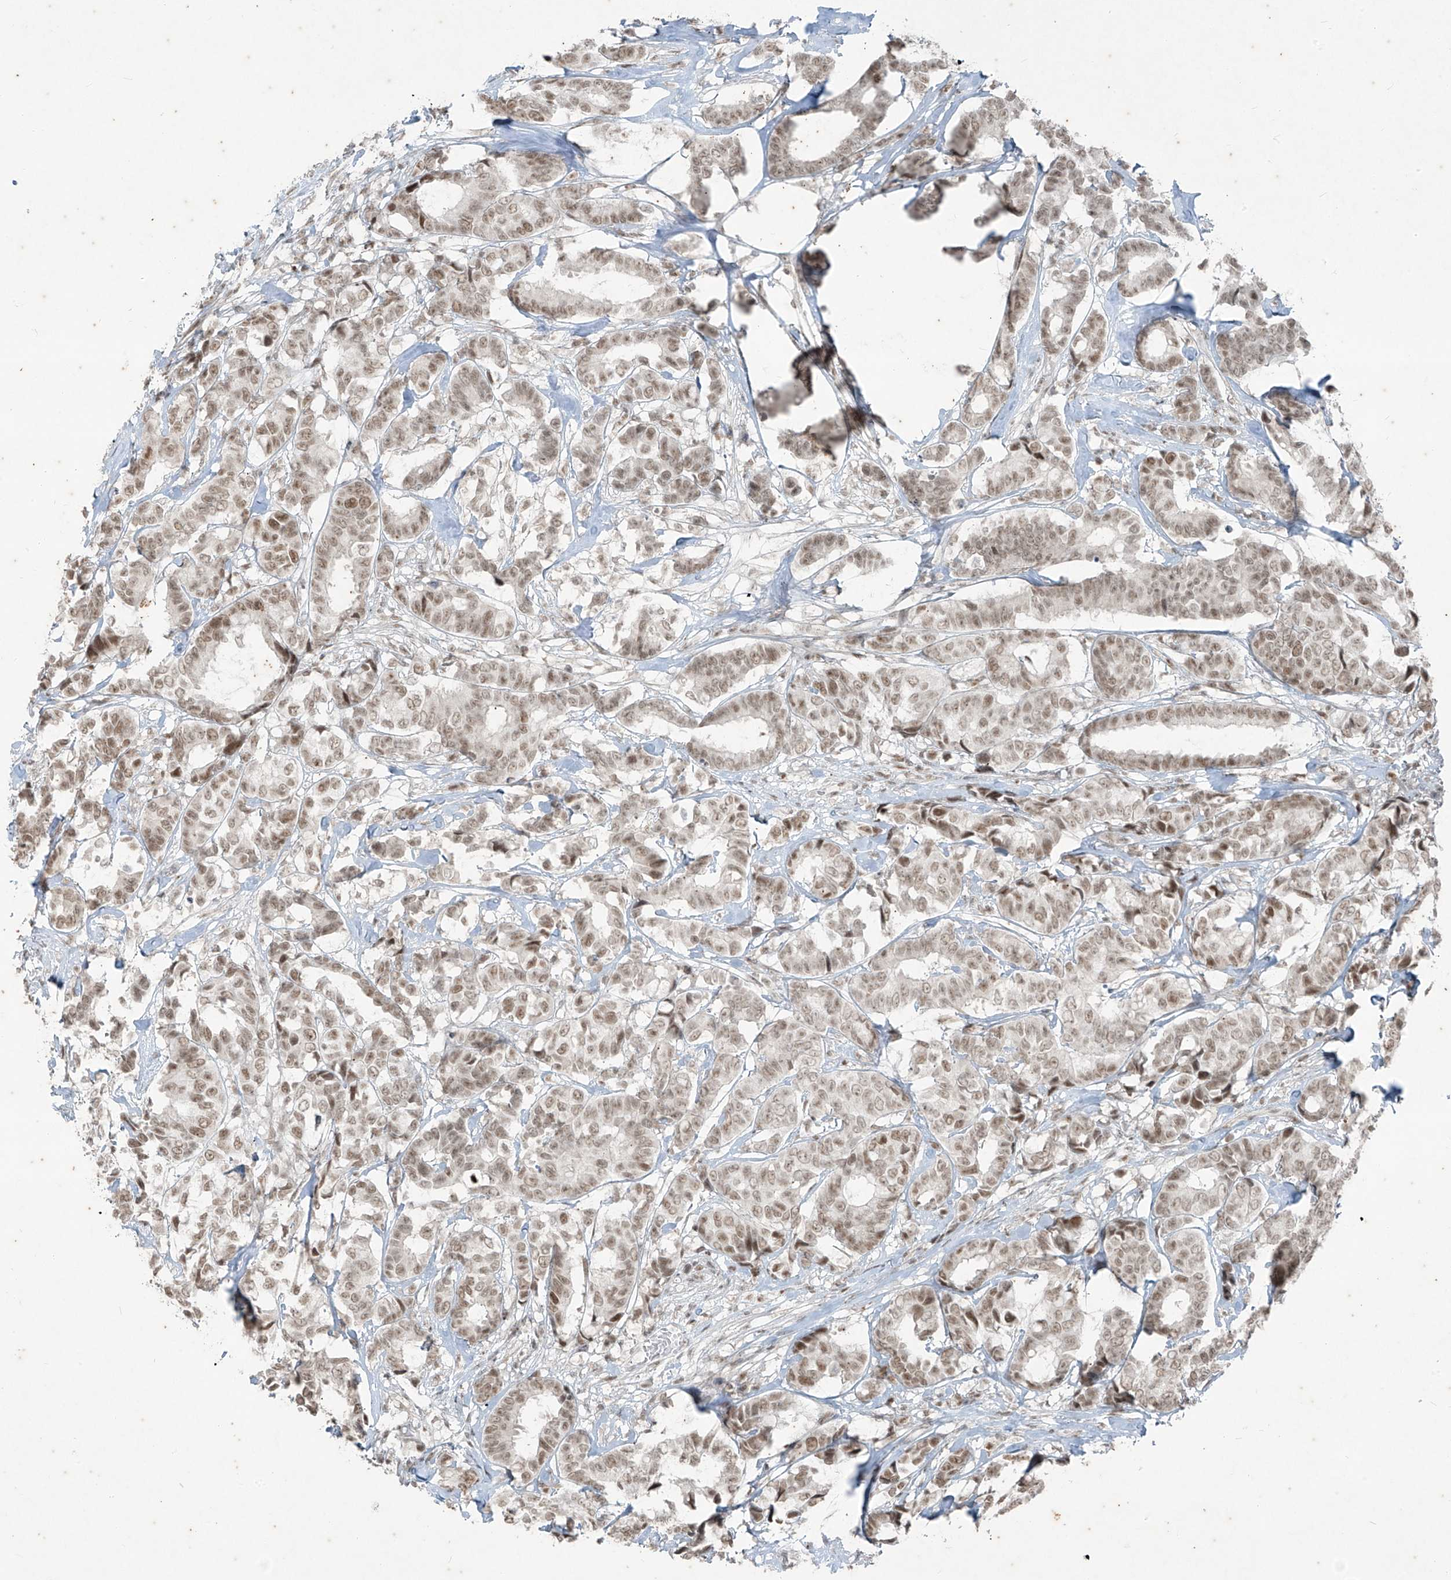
{"staining": {"intensity": "weak", "quantity": ">75%", "location": "nuclear"}, "tissue": "breast cancer", "cell_type": "Tumor cells", "image_type": "cancer", "snomed": [{"axis": "morphology", "description": "Duct carcinoma"}, {"axis": "topography", "description": "Breast"}], "caption": "Breast cancer (intraductal carcinoma) stained with immunohistochemistry exhibits weak nuclear expression in about >75% of tumor cells. Using DAB (3,3'-diaminobenzidine) (brown) and hematoxylin (blue) stains, captured at high magnification using brightfield microscopy.", "gene": "ZNF354B", "patient": {"sex": "female", "age": 87}}